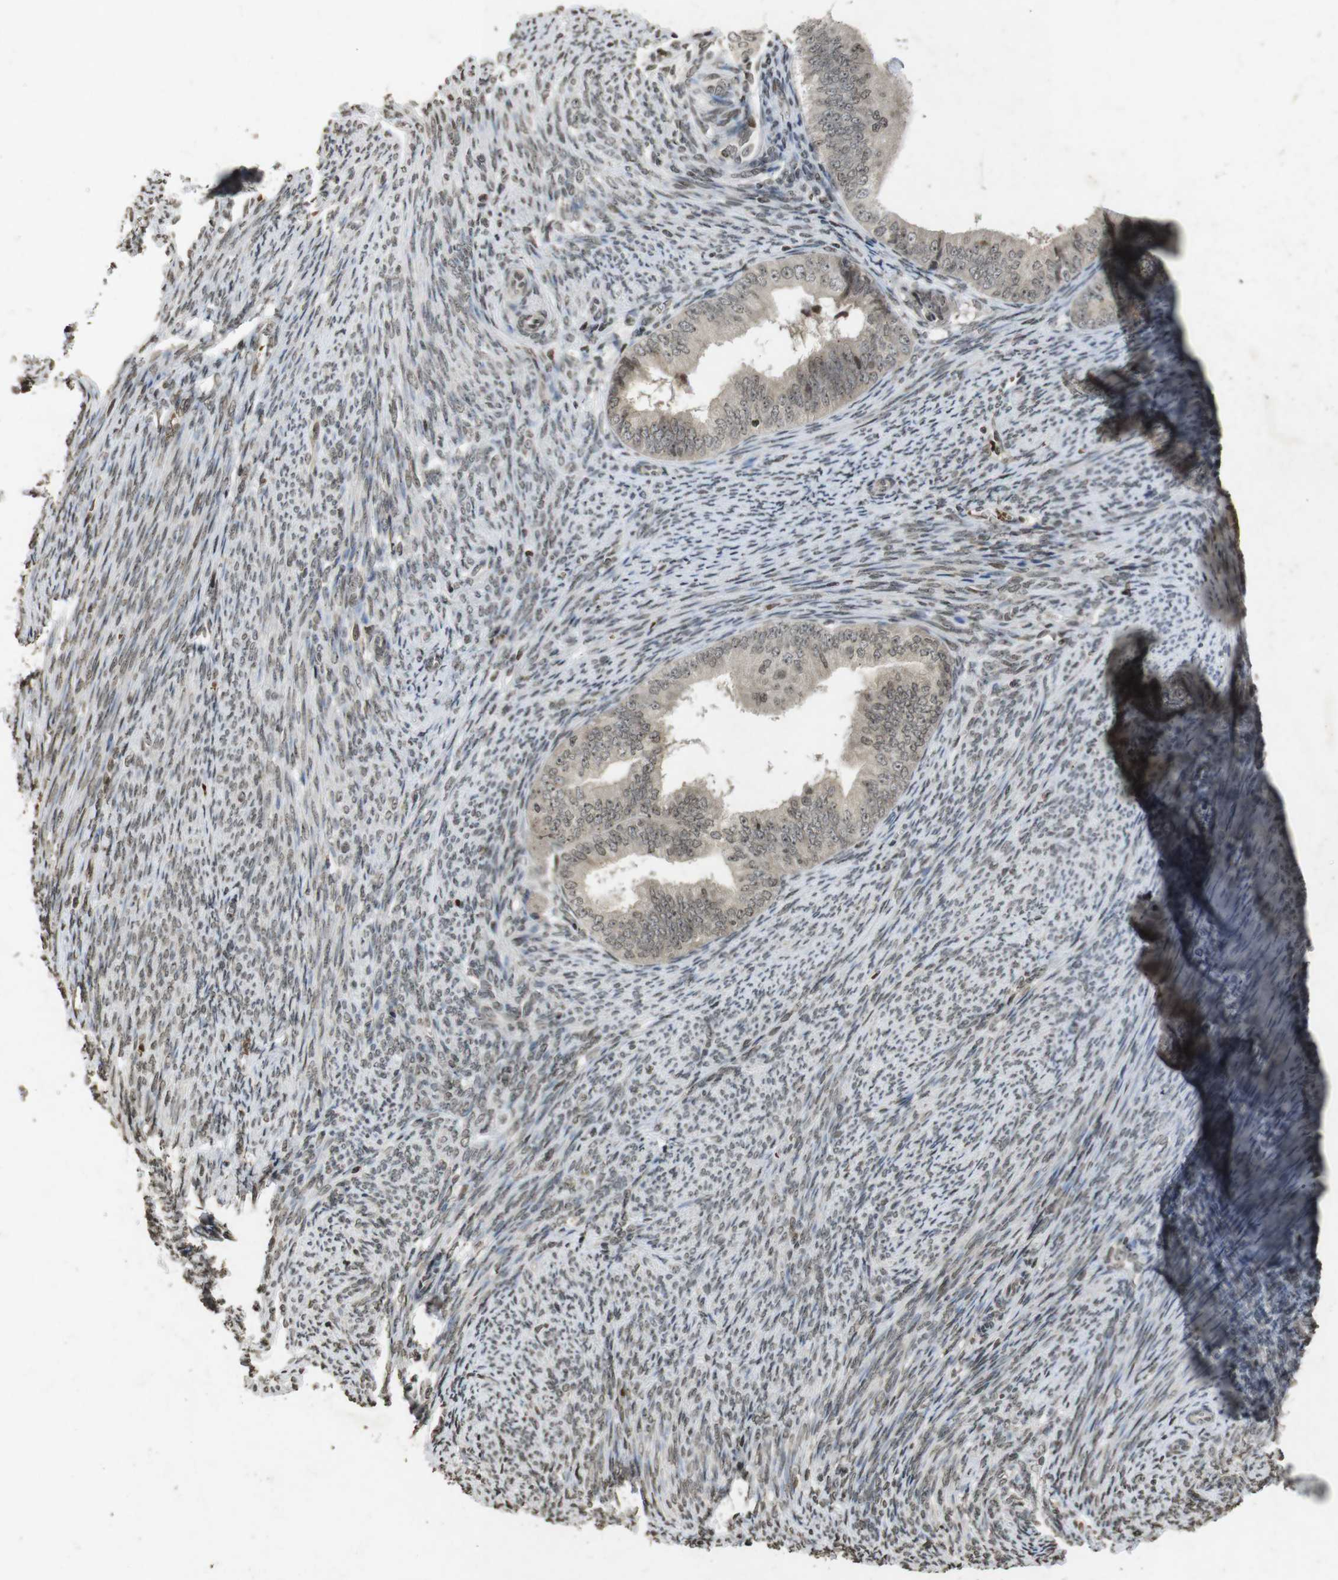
{"staining": {"intensity": "weak", "quantity": "25%-75%", "location": "cytoplasmic/membranous,nuclear"}, "tissue": "endometrial cancer", "cell_type": "Tumor cells", "image_type": "cancer", "snomed": [{"axis": "morphology", "description": "Adenocarcinoma, NOS"}, {"axis": "topography", "description": "Endometrium"}], "caption": "Weak cytoplasmic/membranous and nuclear staining is identified in approximately 25%-75% of tumor cells in endometrial cancer.", "gene": "FOXA3", "patient": {"sex": "female", "age": 63}}